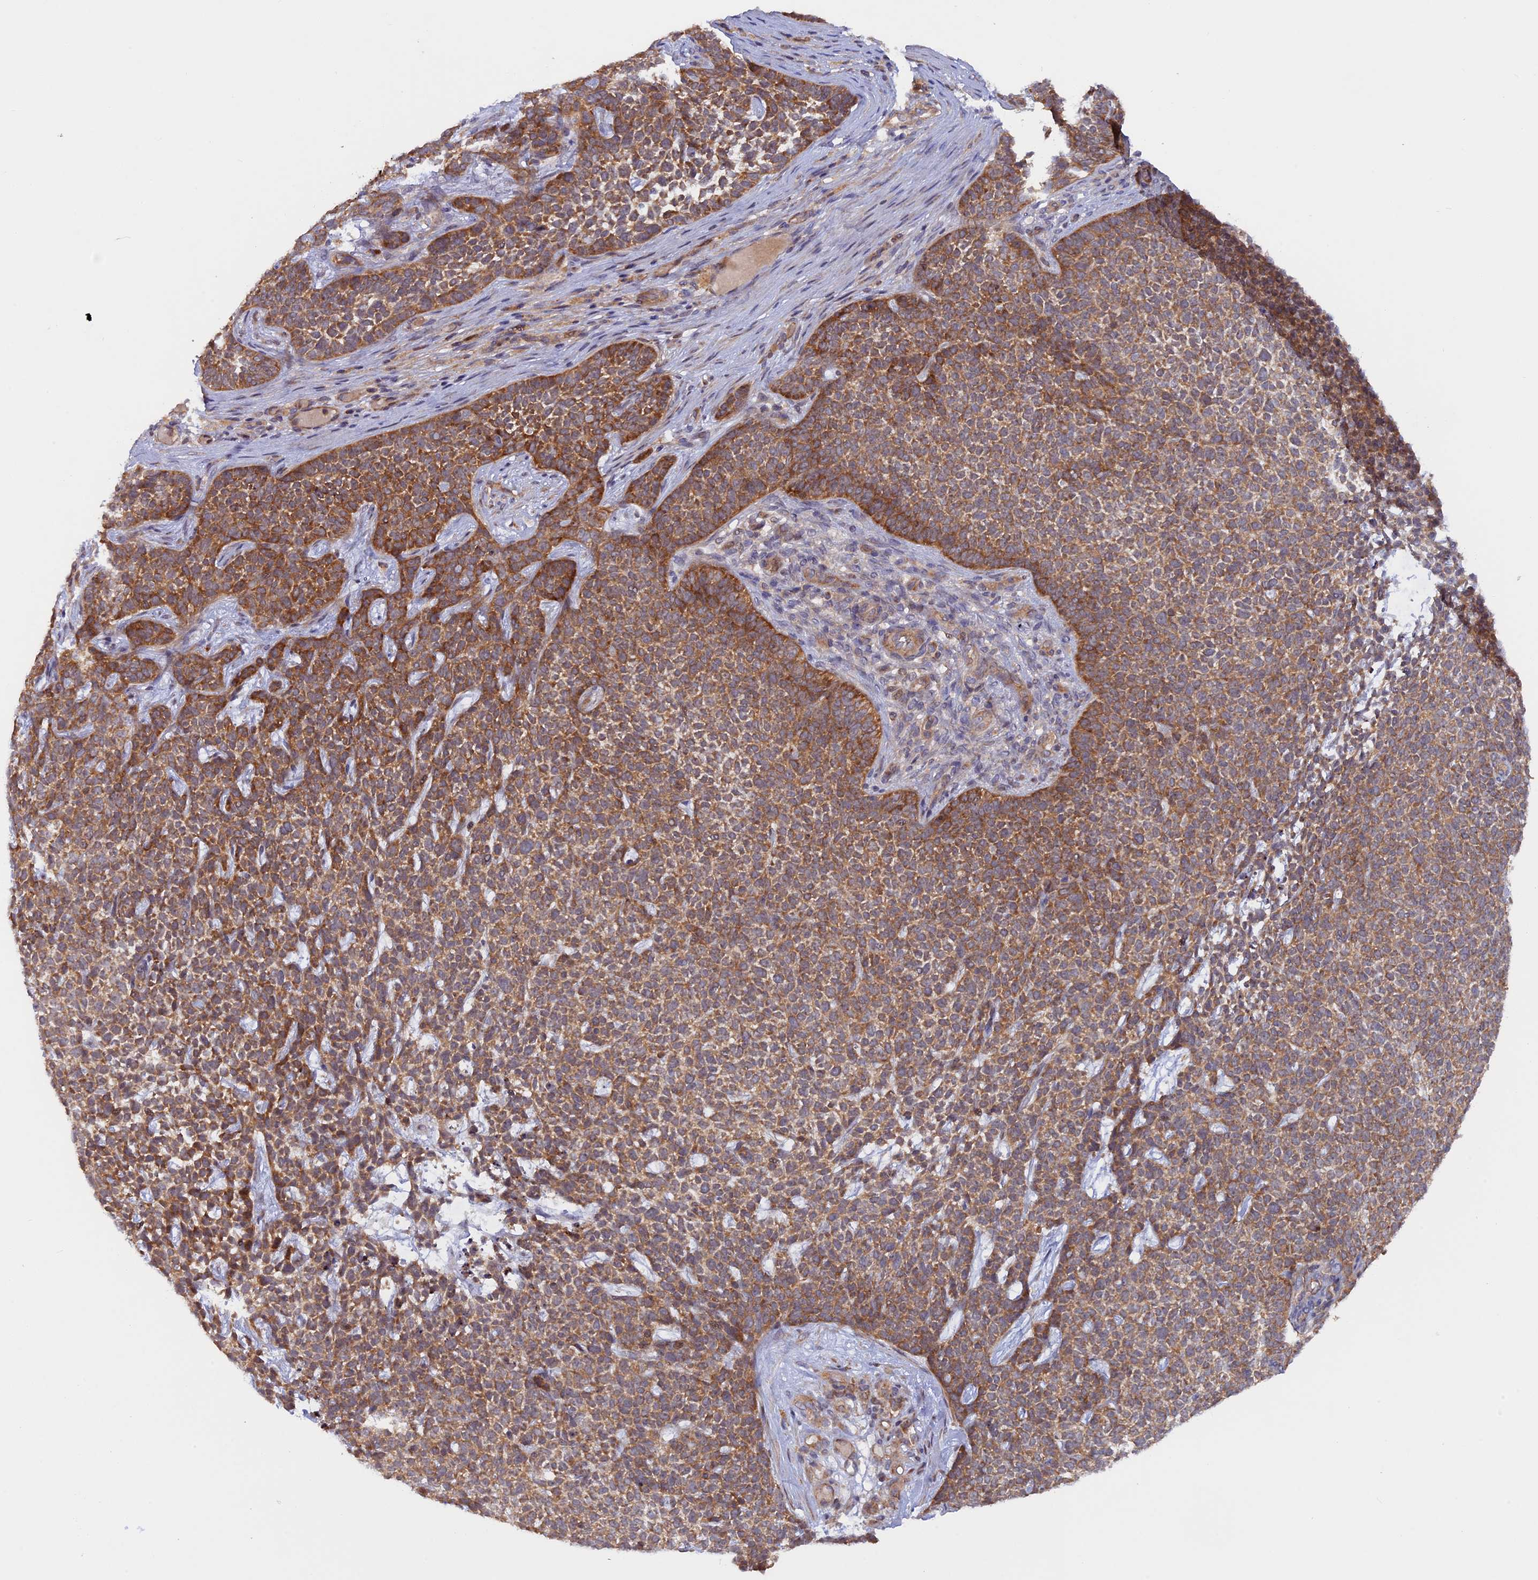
{"staining": {"intensity": "moderate", "quantity": ">75%", "location": "cytoplasmic/membranous"}, "tissue": "skin cancer", "cell_type": "Tumor cells", "image_type": "cancer", "snomed": [{"axis": "morphology", "description": "Basal cell carcinoma"}, {"axis": "topography", "description": "Skin"}], "caption": "Approximately >75% of tumor cells in human skin basal cell carcinoma show moderate cytoplasmic/membranous protein expression as visualized by brown immunohistochemical staining.", "gene": "FERMT1", "patient": {"sex": "female", "age": 84}}